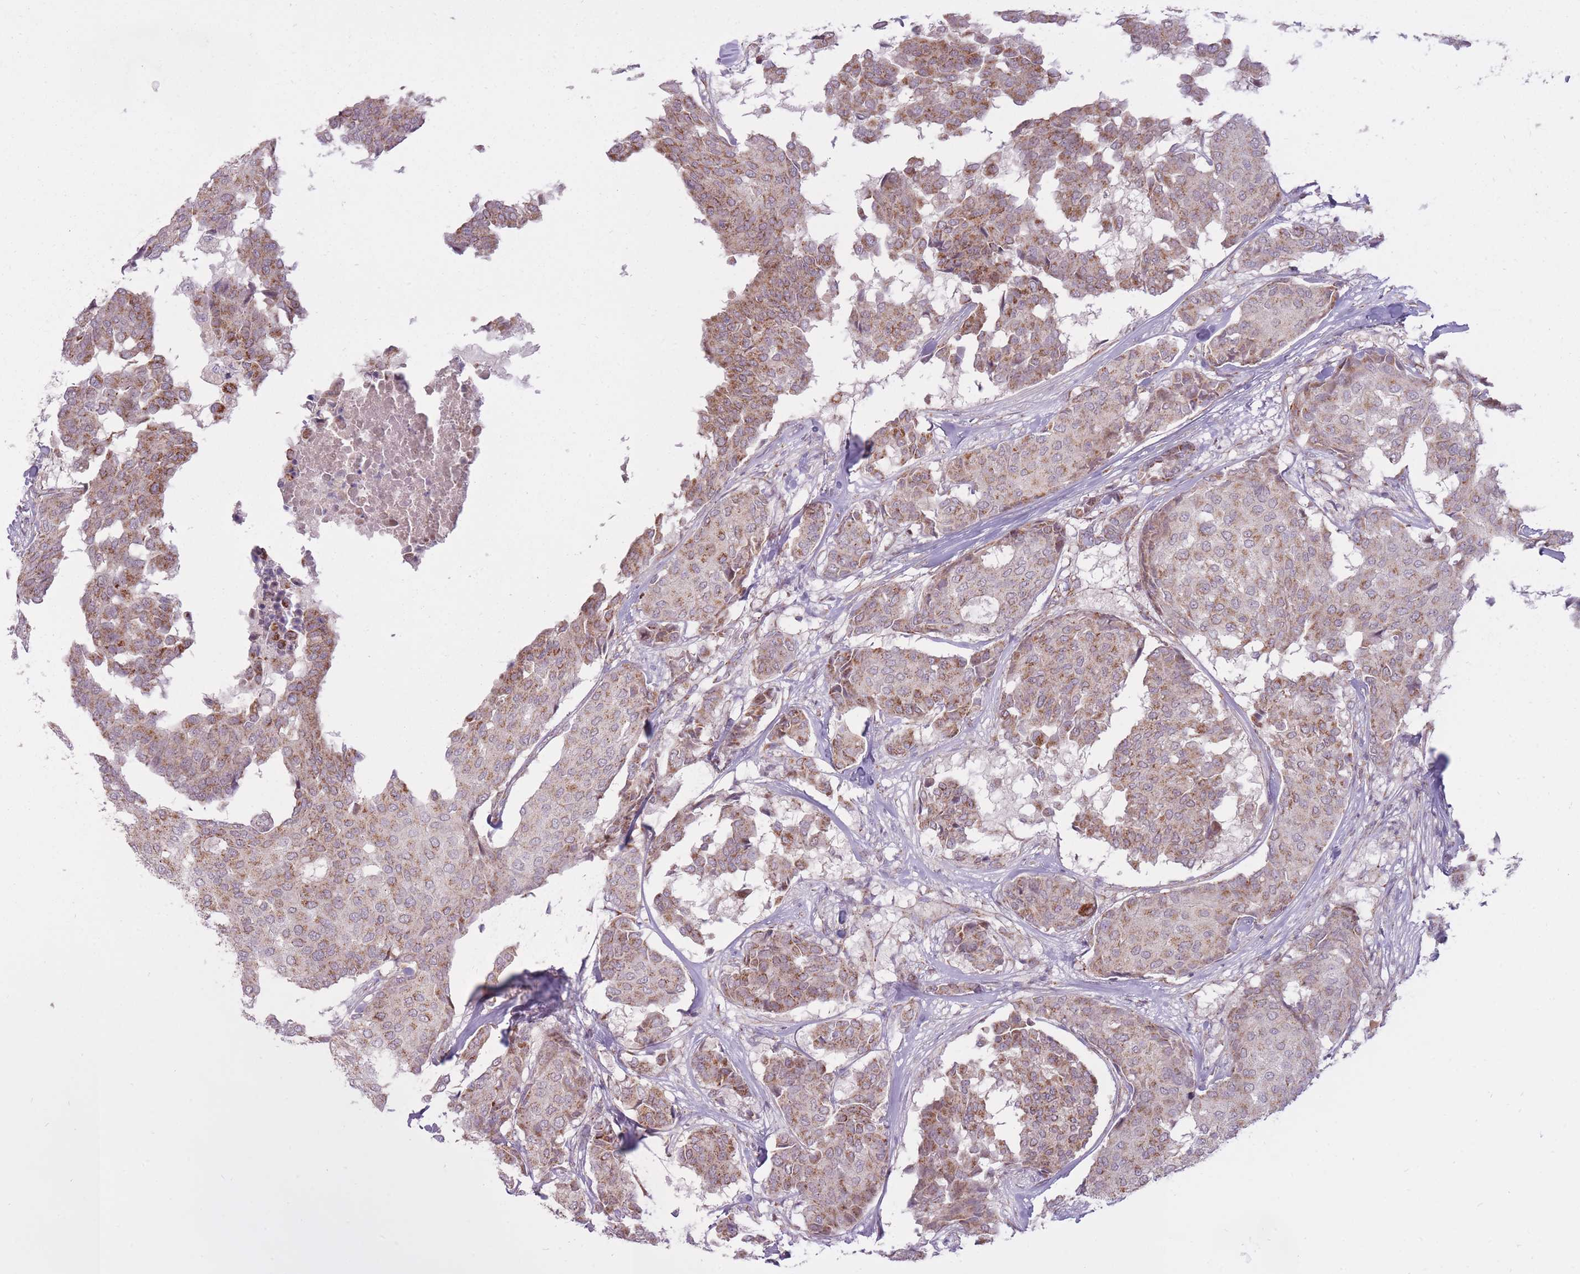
{"staining": {"intensity": "moderate", "quantity": "25%-75%", "location": "cytoplasmic/membranous"}, "tissue": "breast cancer", "cell_type": "Tumor cells", "image_type": "cancer", "snomed": [{"axis": "morphology", "description": "Duct carcinoma"}, {"axis": "topography", "description": "Breast"}], "caption": "Brown immunohistochemical staining in human invasive ductal carcinoma (breast) demonstrates moderate cytoplasmic/membranous expression in approximately 25%-75% of tumor cells.", "gene": "LIN7C", "patient": {"sex": "female", "age": 75}}